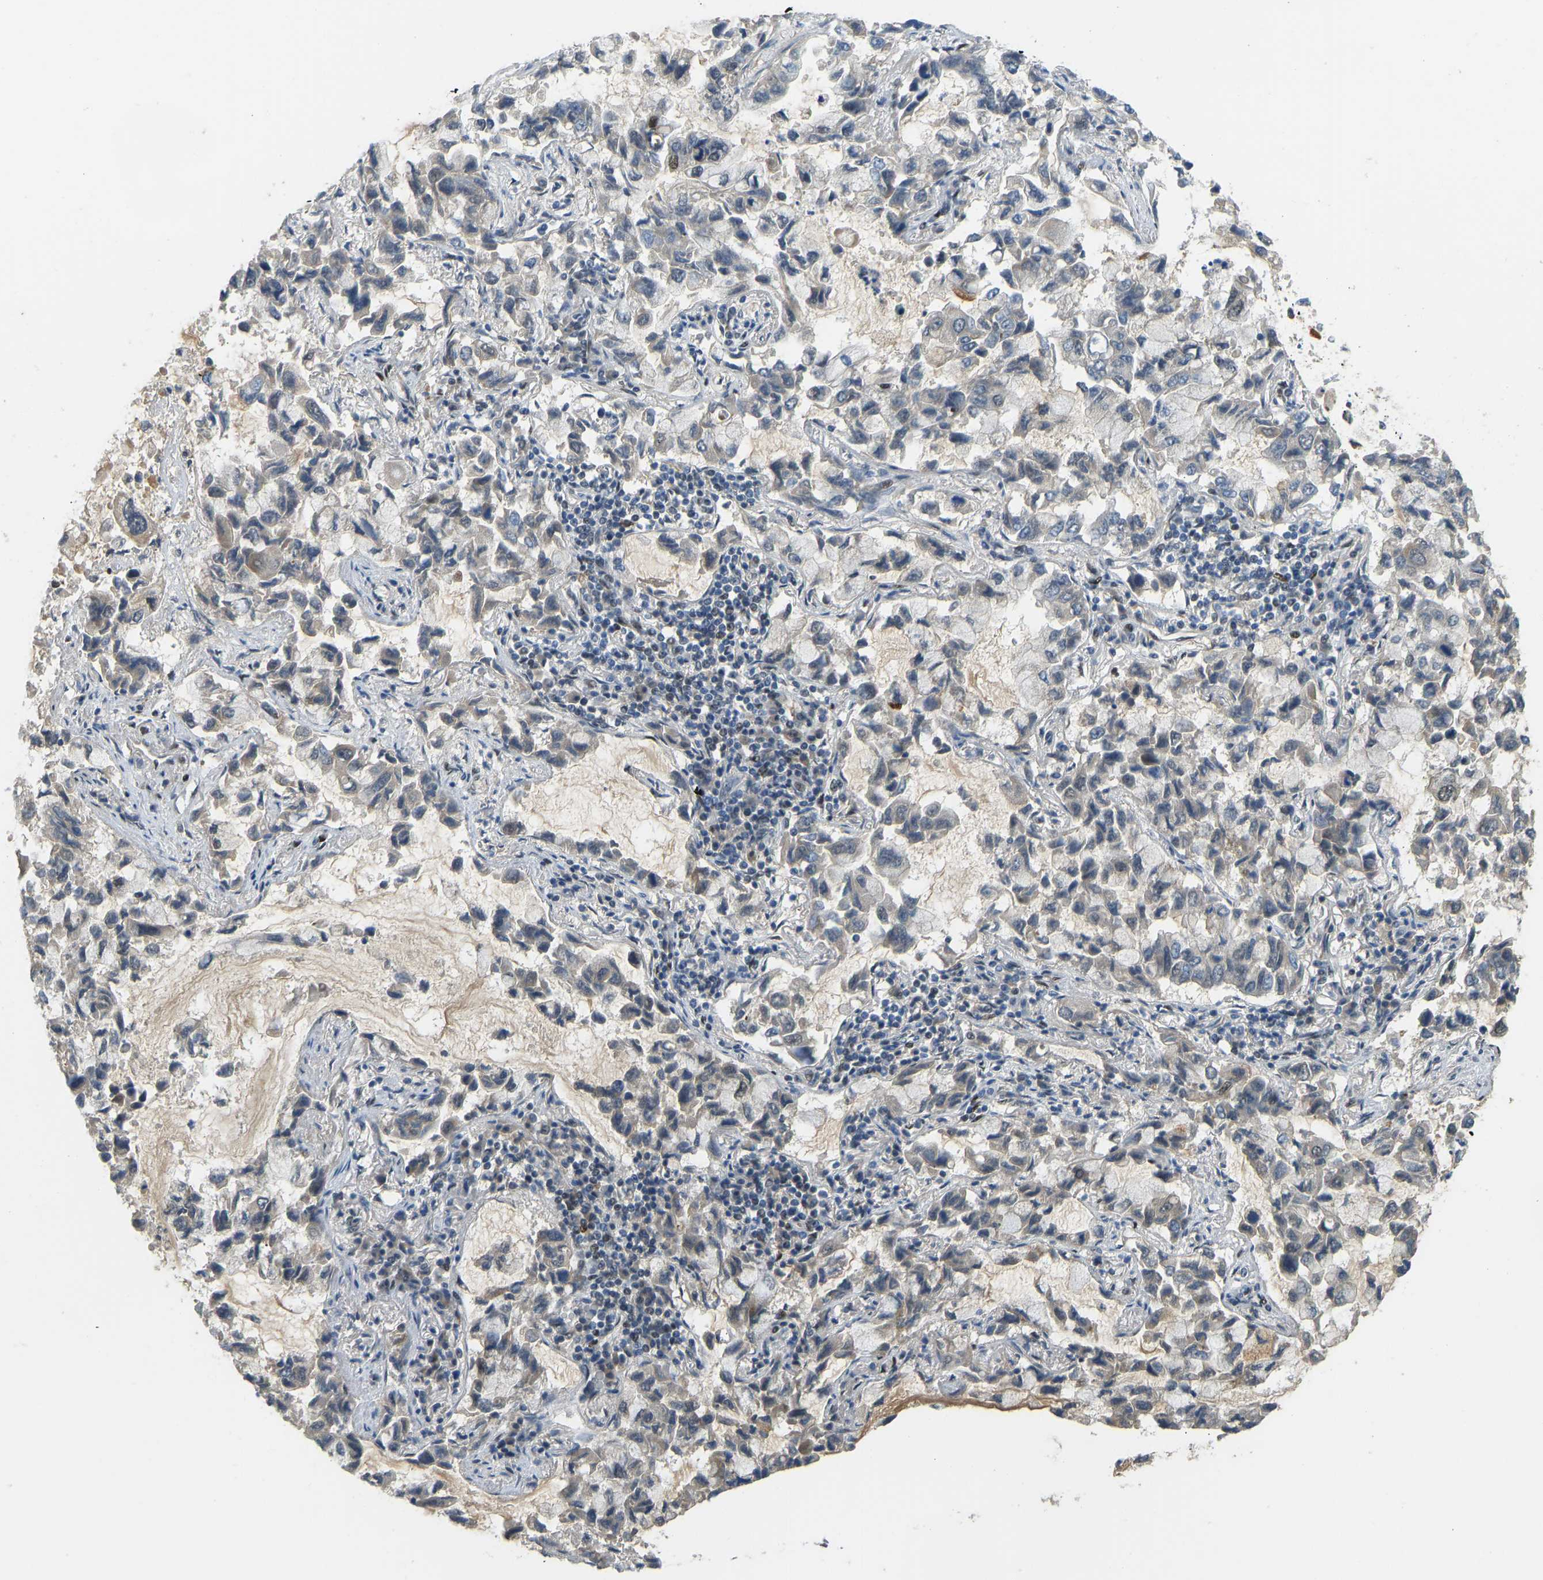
{"staining": {"intensity": "negative", "quantity": "none", "location": "none"}, "tissue": "lung cancer", "cell_type": "Tumor cells", "image_type": "cancer", "snomed": [{"axis": "morphology", "description": "Adenocarcinoma, NOS"}, {"axis": "topography", "description": "Lung"}], "caption": "Photomicrograph shows no significant protein expression in tumor cells of lung adenocarcinoma.", "gene": "FOXK1", "patient": {"sex": "male", "age": 64}}